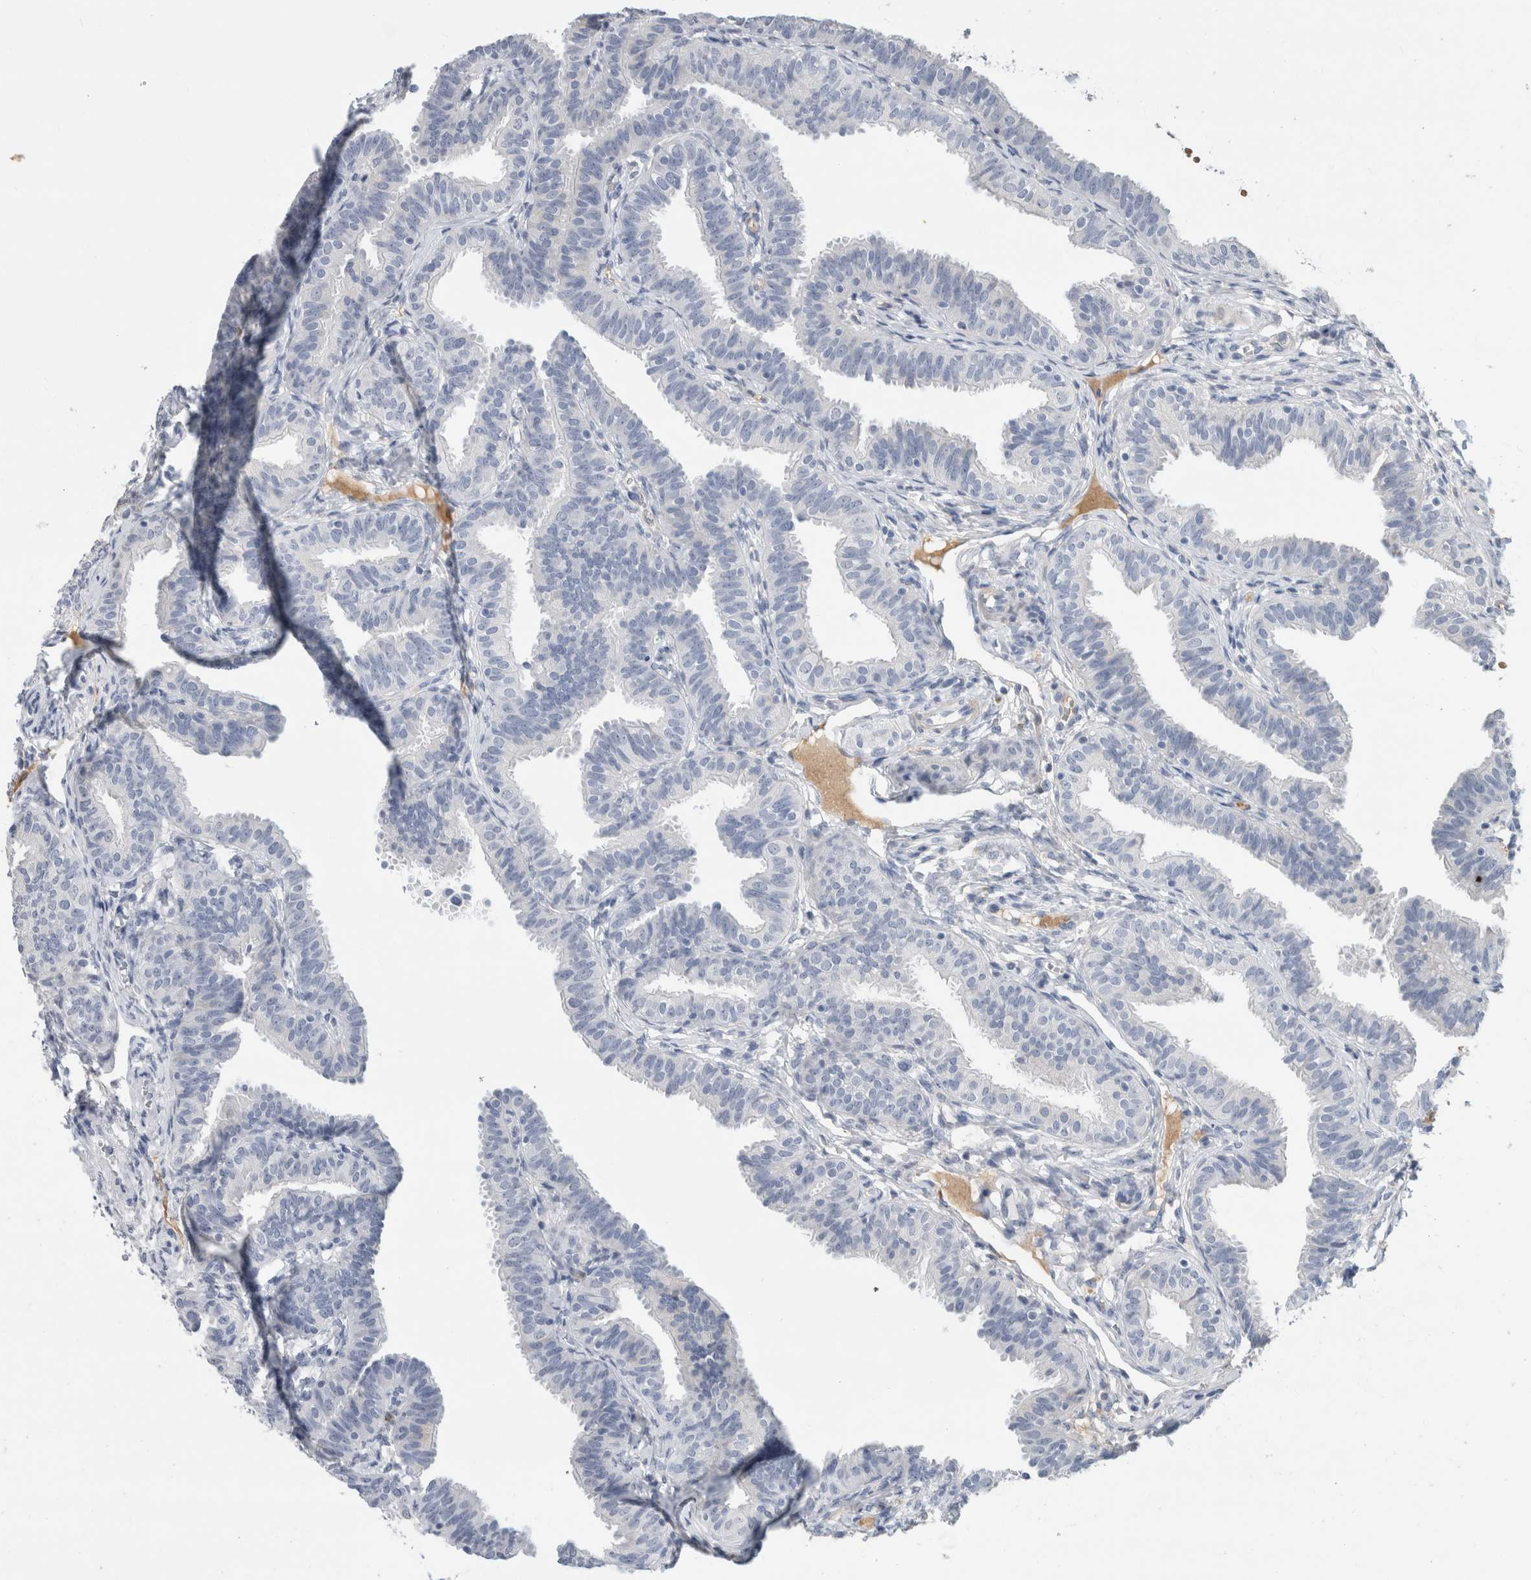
{"staining": {"intensity": "negative", "quantity": "none", "location": "none"}, "tissue": "fallopian tube", "cell_type": "Glandular cells", "image_type": "normal", "snomed": [{"axis": "morphology", "description": "Normal tissue, NOS"}, {"axis": "topography", "description": "Fallopian tube"}], "caption": "A high-resolution histopathology image shows IHC staining of normal fallopian tube, which displays no significant positivity in glandular cells. (DAB (3,3'-diaminobenzidine) immunohistochemistry with hematoxylin counter stain).", "gene": "SCGB1A1", "patient": {"sex": "female", "age": 35}}